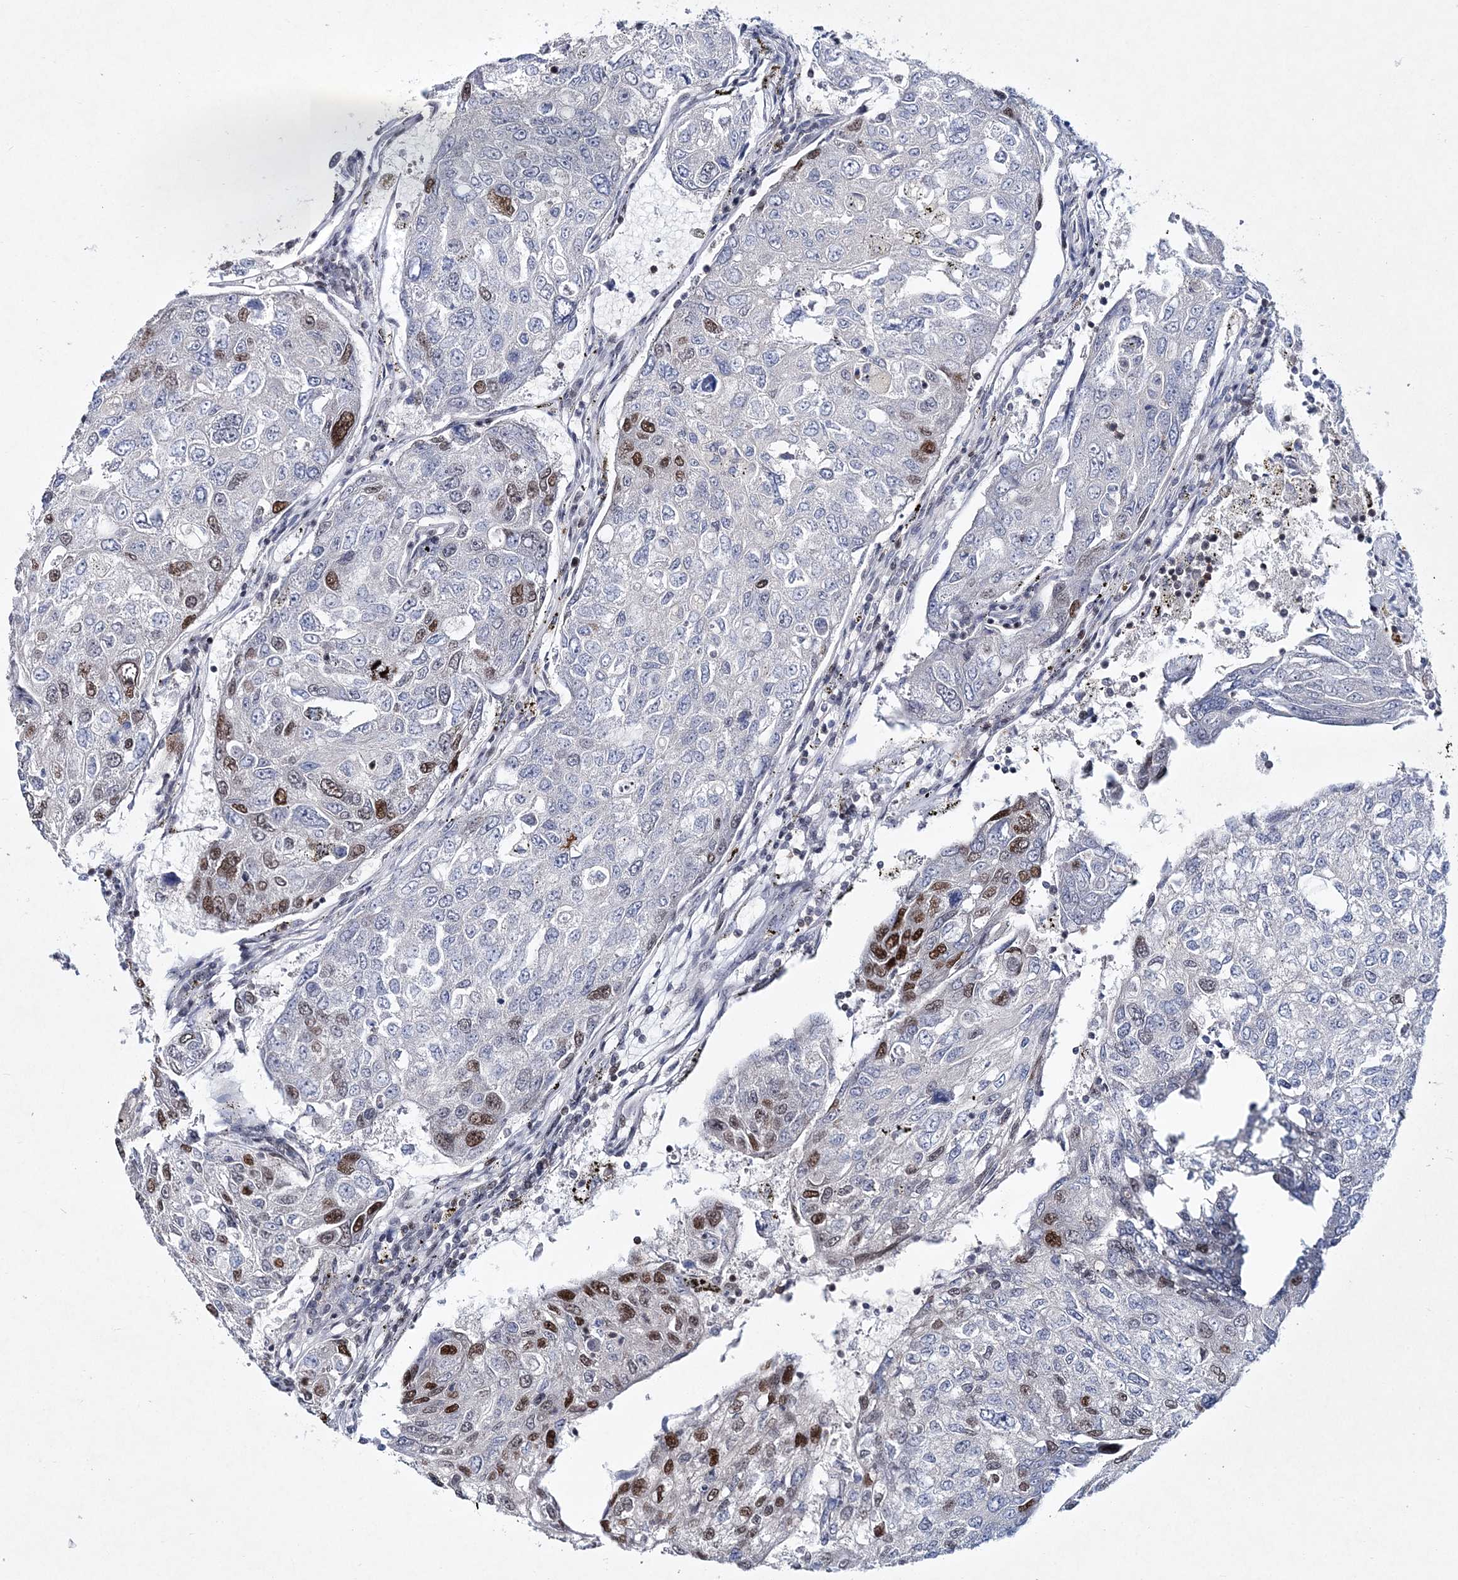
{"staining": {"intensity": "moderate", "quantity": "<25%", "location": "nuclear"}, "tissue": "urothelial cancer", "cell_type": "Tumor cells", "image_type": "cancer", "snomed": [{"axis": "morphology", "description": "Urothelial carcinoma, High grade"}, {"axis": "topography", "description": "Lymph node"}, {"axis": "topography", "description": "Urinary bladder"}], "caption": "Urothelial cancer stained for a protein (brown) shows moderate nuclear positive staining in approximately <25% of tumor cells.", "gene": "LRRFIP2", "patient": {"sex": "male", "age": 51}}